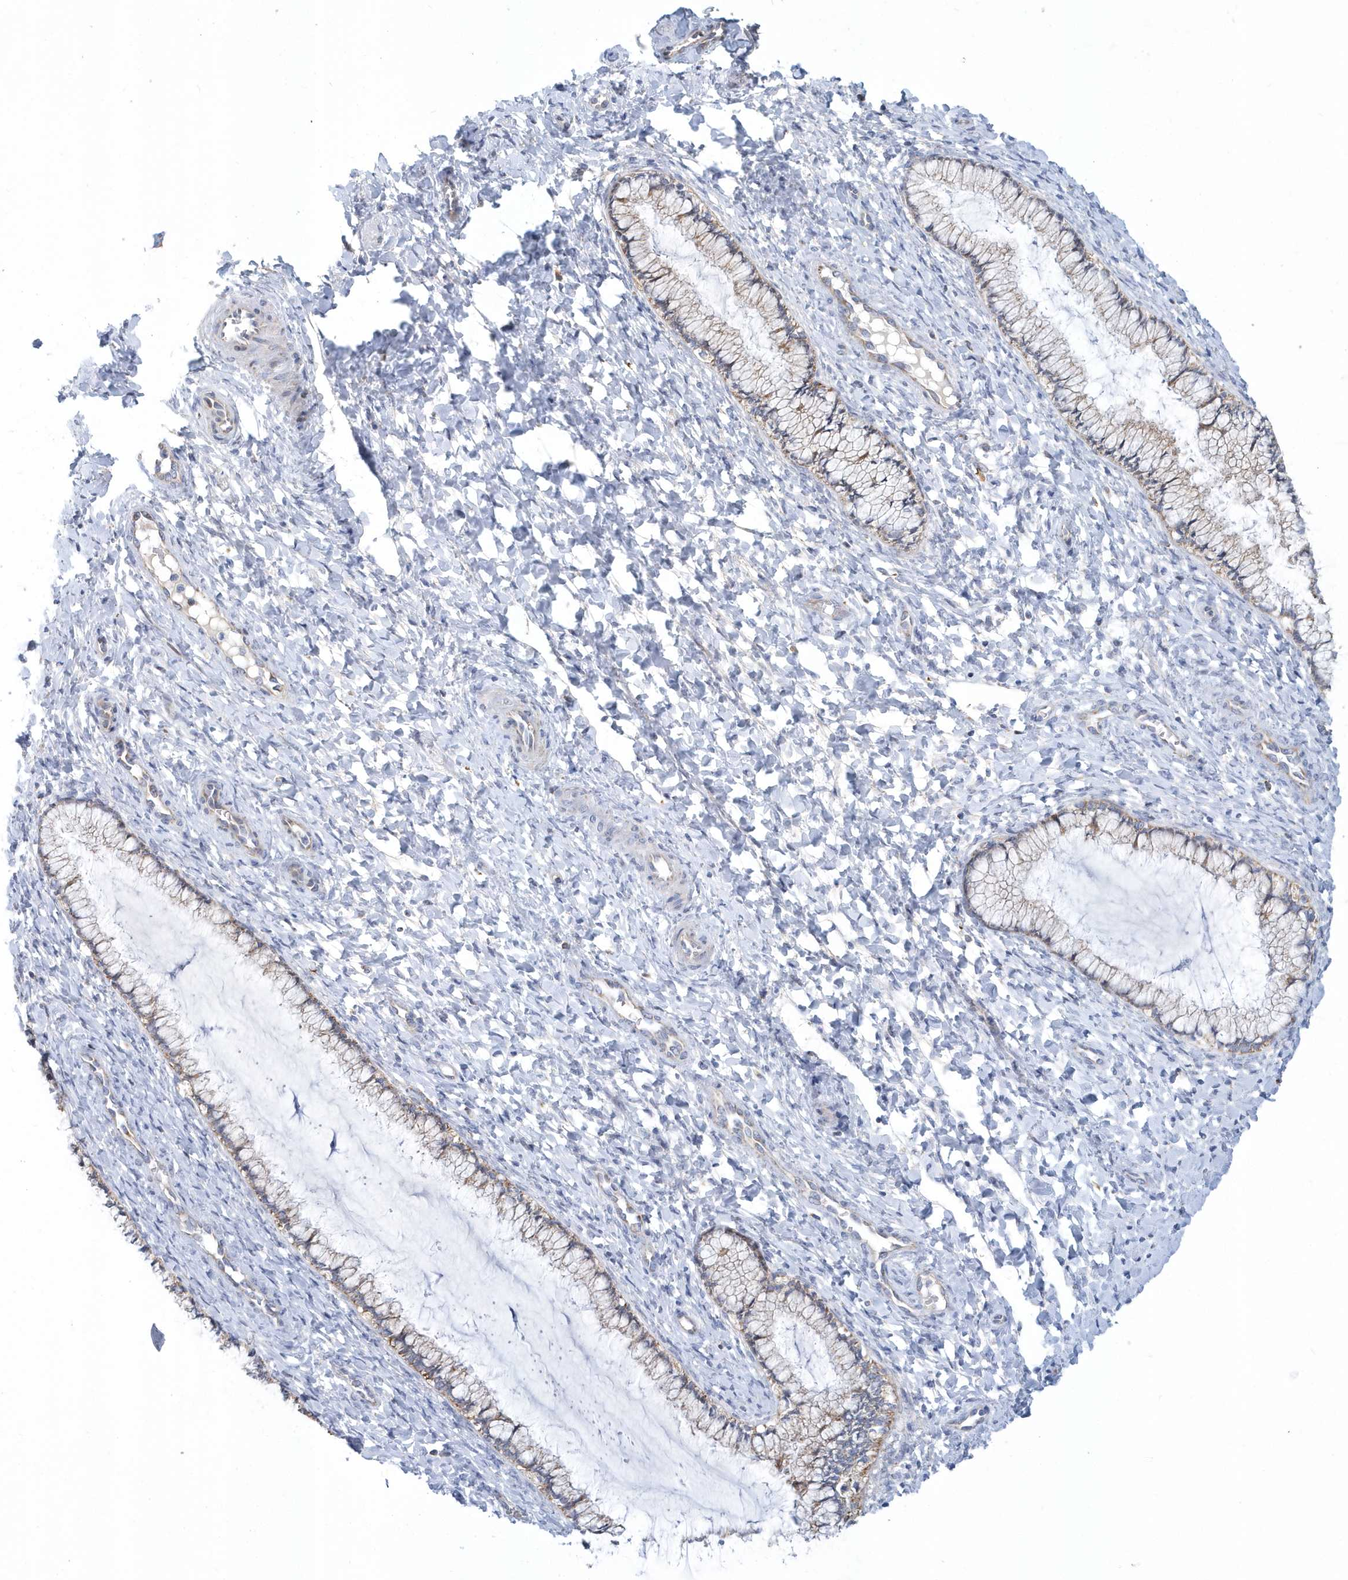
{"staining": {"intensity": "weak", "quantity": "25%-75%", "location": "cytoplasmic/membranous"}, "tissue": "cervix", "cell_type": "Glandular cells", "image_type": "normal", "snomed": [{"axis": "morphology", "description": "Normal tissue, NOS"}, {"axis": "morphology", "description": "Adenocarcinoma, NOS"}, {"axis": "topography", "description": "Cervix"}], "caption": "A micrograph showing weak cytoplasmic/membranous expression in about 25%-75% of glandular cells in unremarkable cervix, as visualized by brown immunohistochemical staining.", "gene": "VWA5B2", "patient": {"sex": "female", "age": 29}}